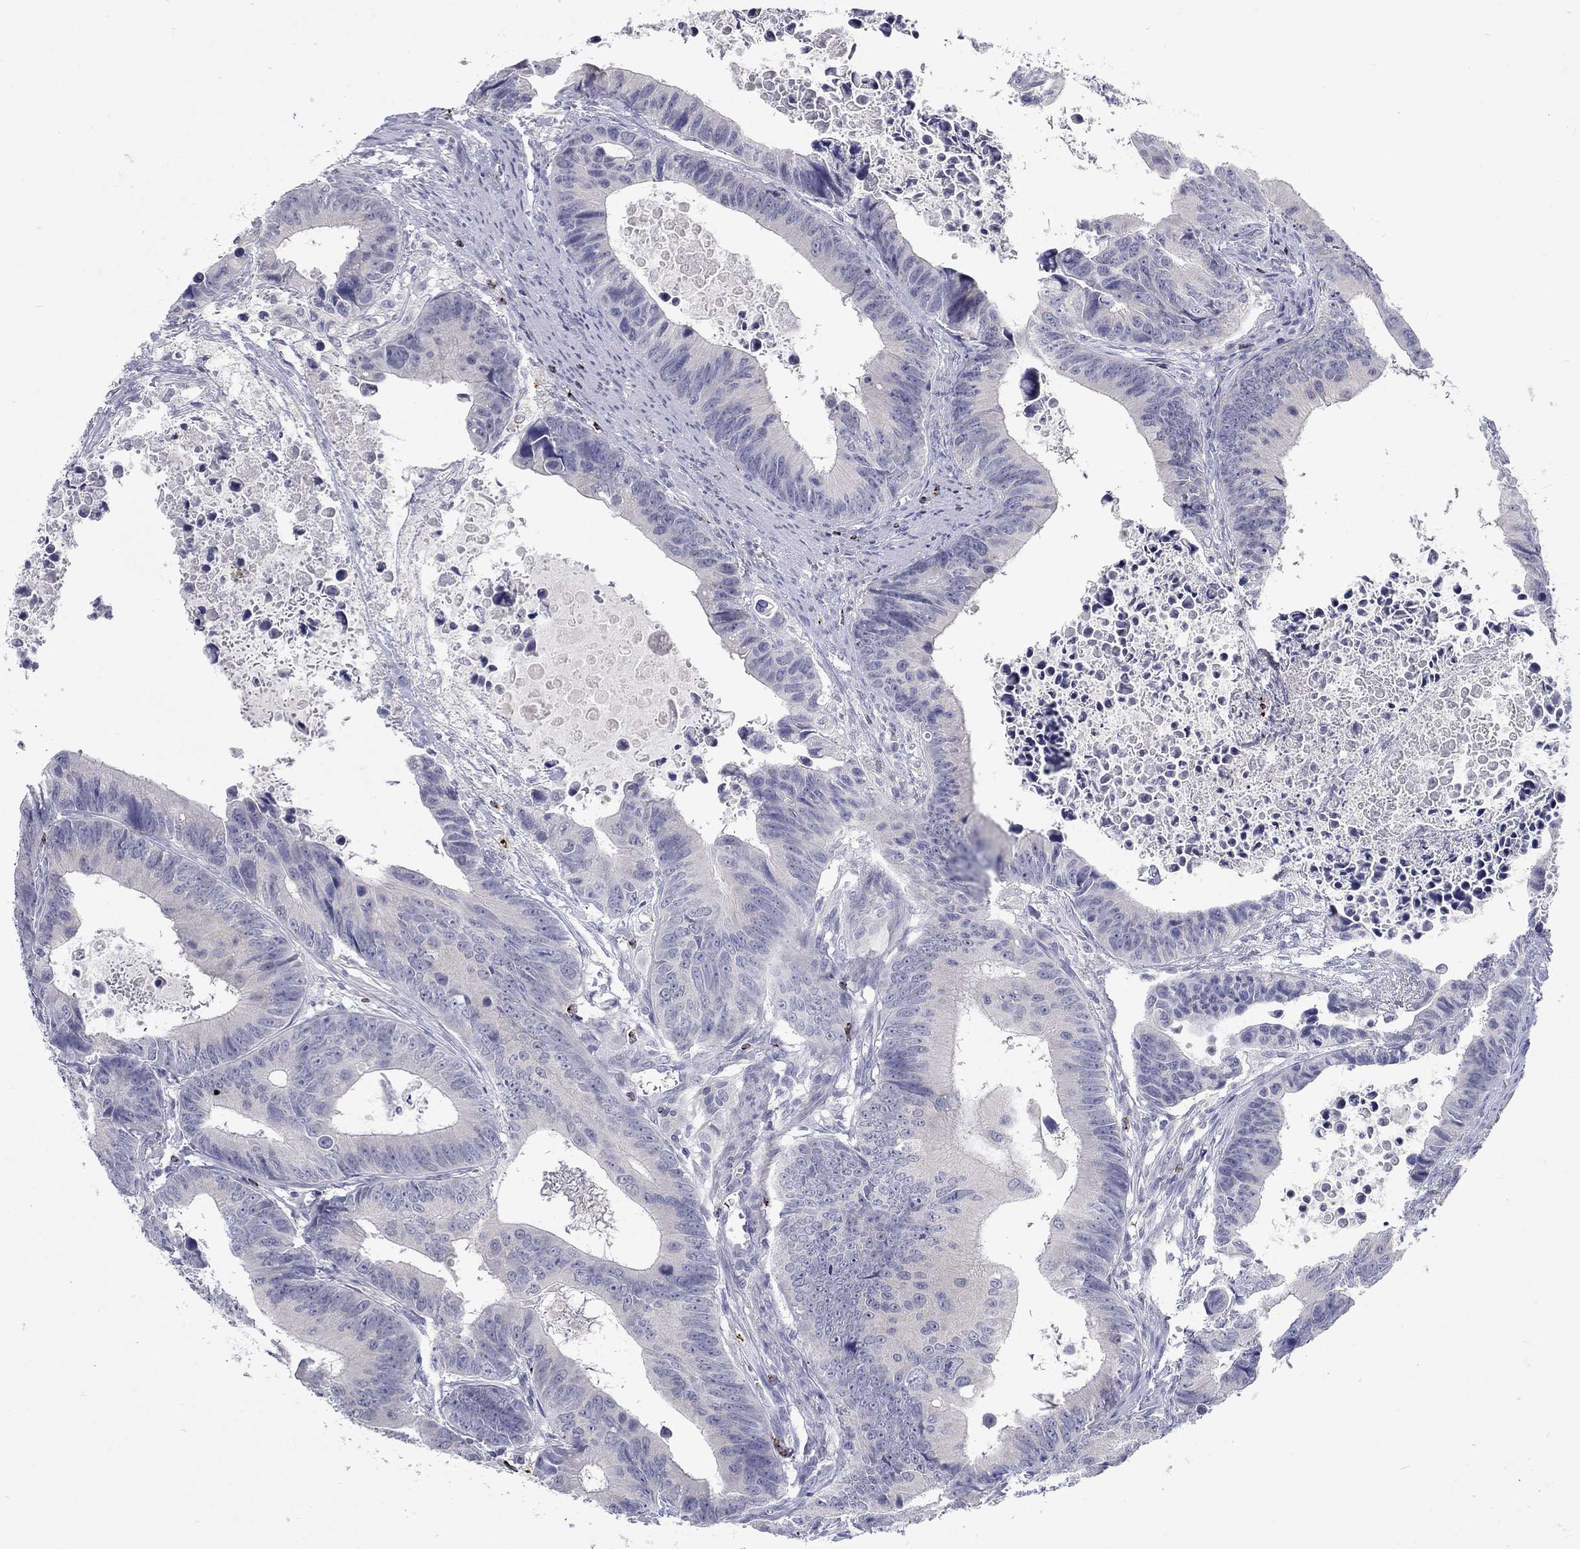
{"staining": {"intensity": "negative", "quantity": "none", "location": "none"}, "tissue": "colorectal cancer", "cell_type": "Tumor cells", "image_type": "cancer", "snomed": [{"axis": "morphology", "description": "Adenocarcinoma, NOS"}, {"axis": "topography", "description": "Colon"}], "caption": "Tumor cells are negative for brown protein staining in colorectal cancer (adenocarcinoma).", "gene": "GZMA", "patient": {"sex": "female", "age": 87}}